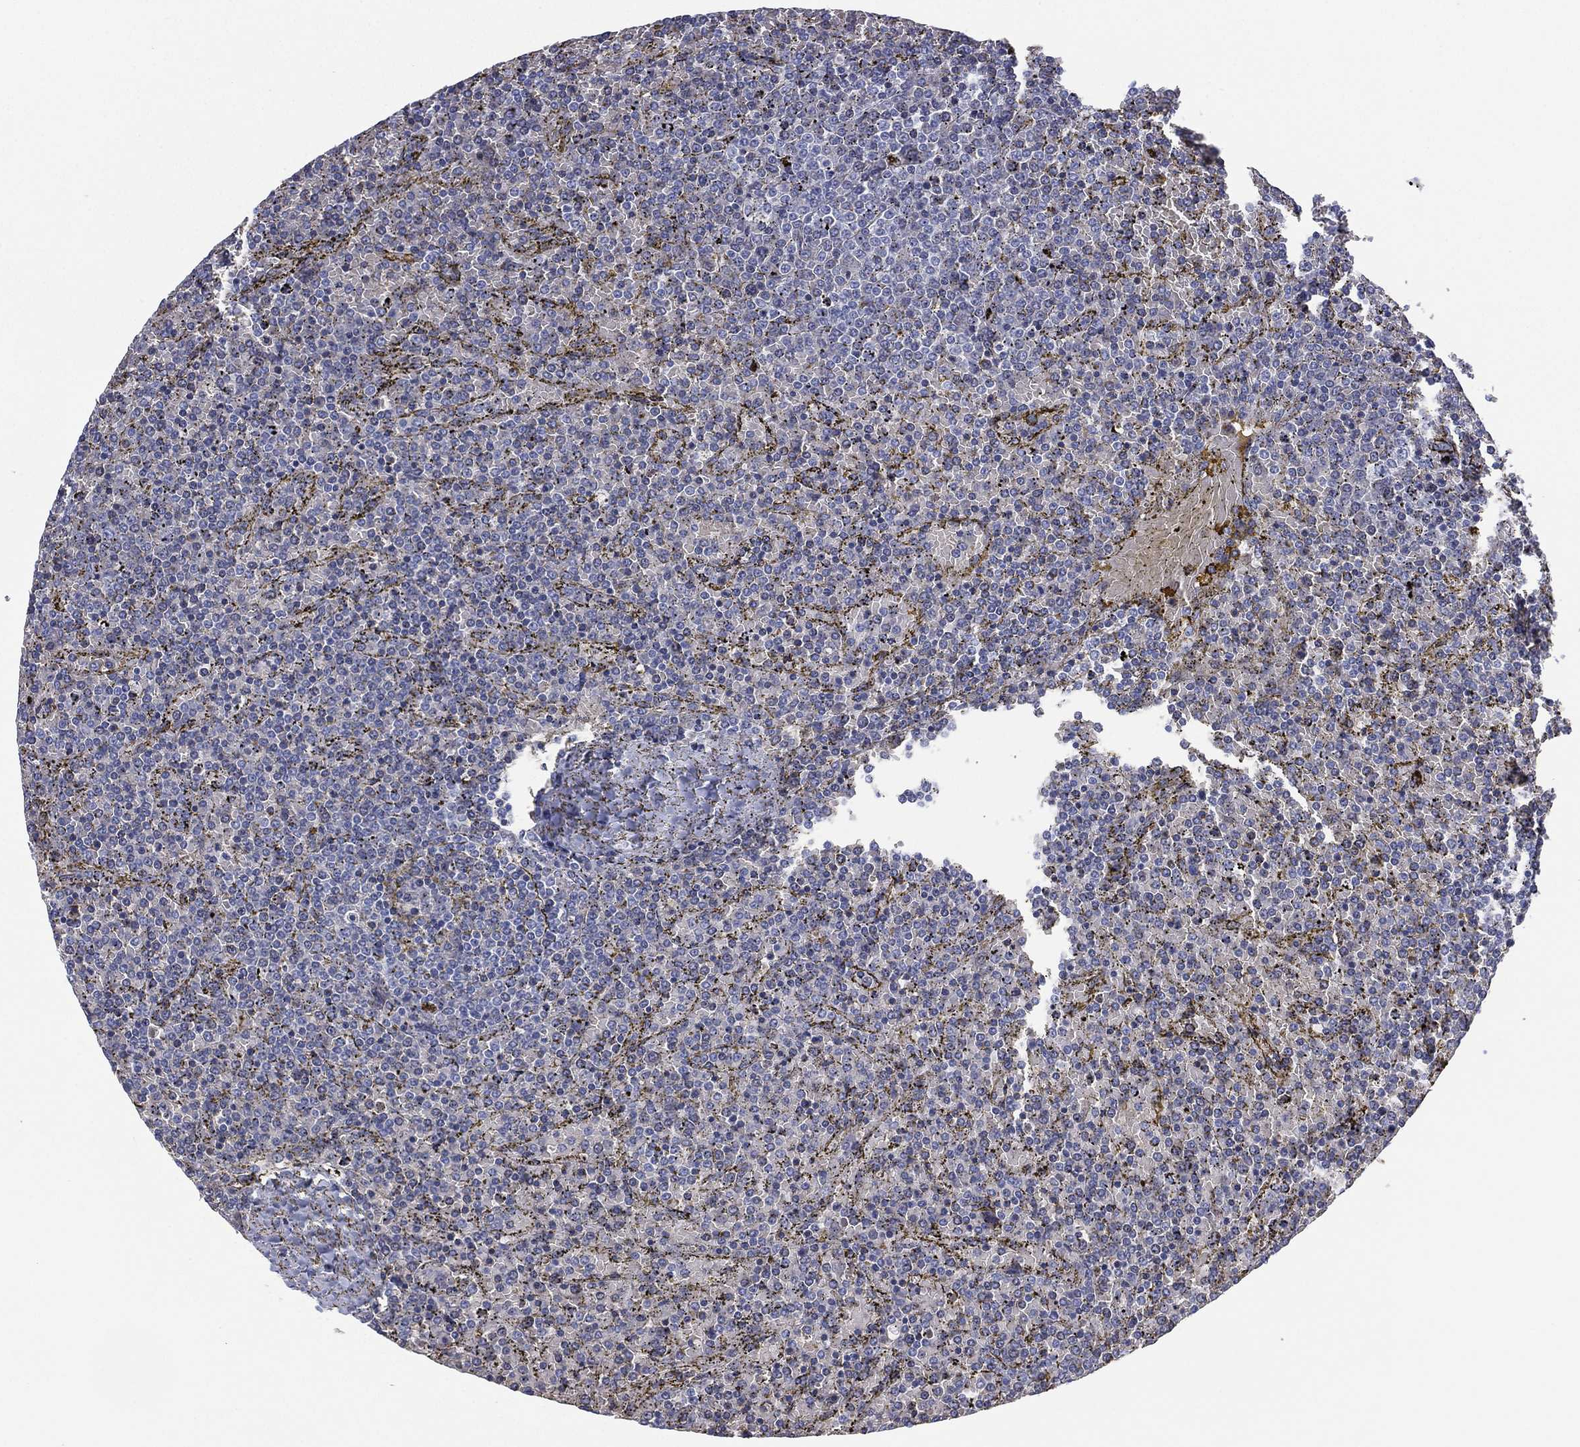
{"staining": {"intensity": "negative", "quantity": "none", "location": "none"}, "tissue": "lymphoma", "cell_type": "Tumor cells", "image_type": "cancer", "snomed": [{"axis": "morphology", "description": "Malignant lymphoma, non-Hodgkin's type, Low grade"}, {"axis": "topography", "description": "Spleen"}], "caption": "Immunohistochemical staining of human malignant lymphoma, non-Hodgkin's type (low-grade) shows no significant positivity in tumor cells.", "gene": "CYP2D6", "patient": {"sex": "female", "age": 77}}